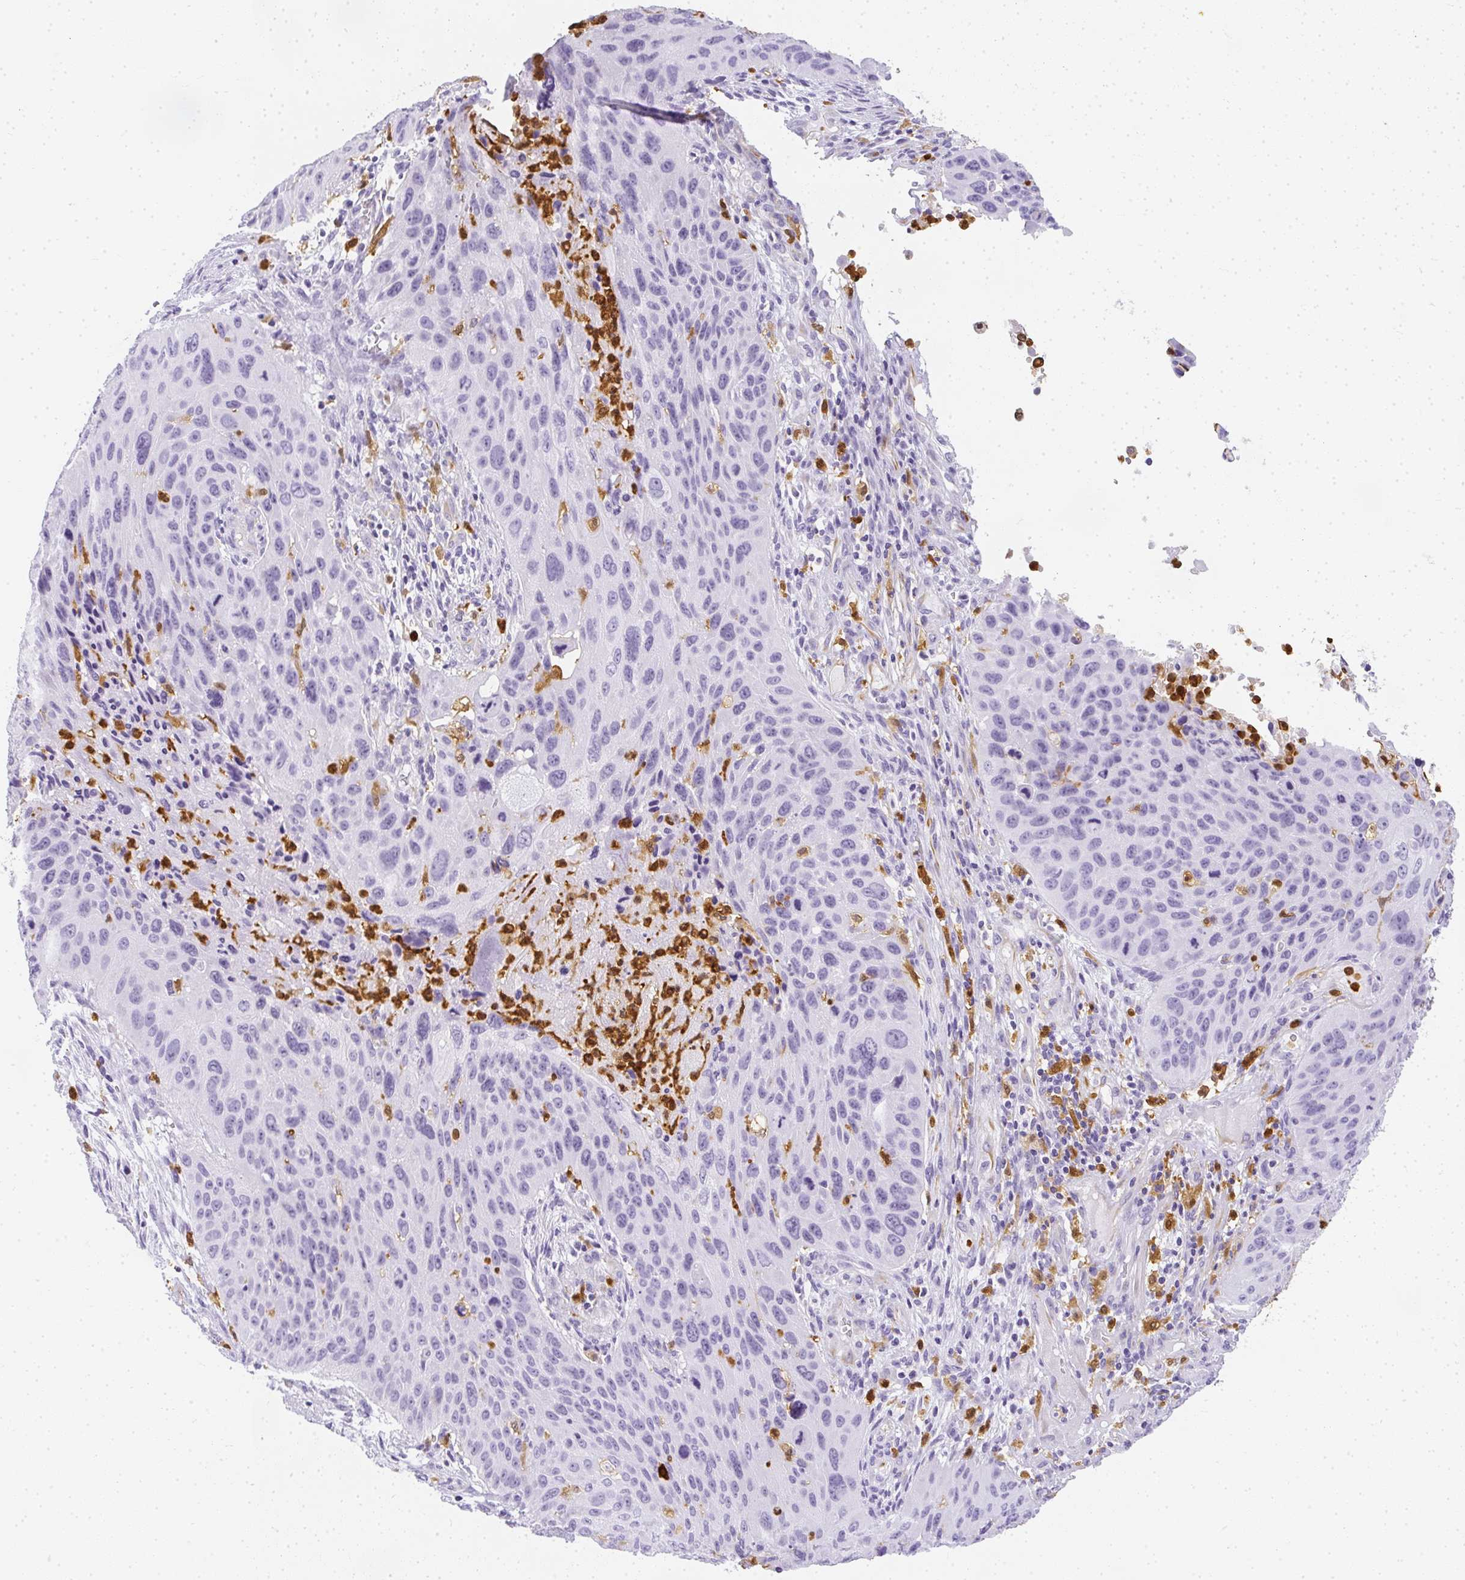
{"staining": {"intensity": "negative", "quantity": "none", "location": "none"}, "tissue": "lung cancer", "cell_type": "Tumor cells", "image_type": "cancer", "snomed": [{"axis": "morphology", "description": "Squamous cell carcinoma, NOS"}, {"axis": "topography", "description": "Lung"}], "caption": "Lung cancer was stained to show a protein in brown. There is no significant expression in tumor cells. (IHC, brightfield microscopy, high magnification).", "gene": "HK3", "patient": {"sex": "male", "age": 63}}